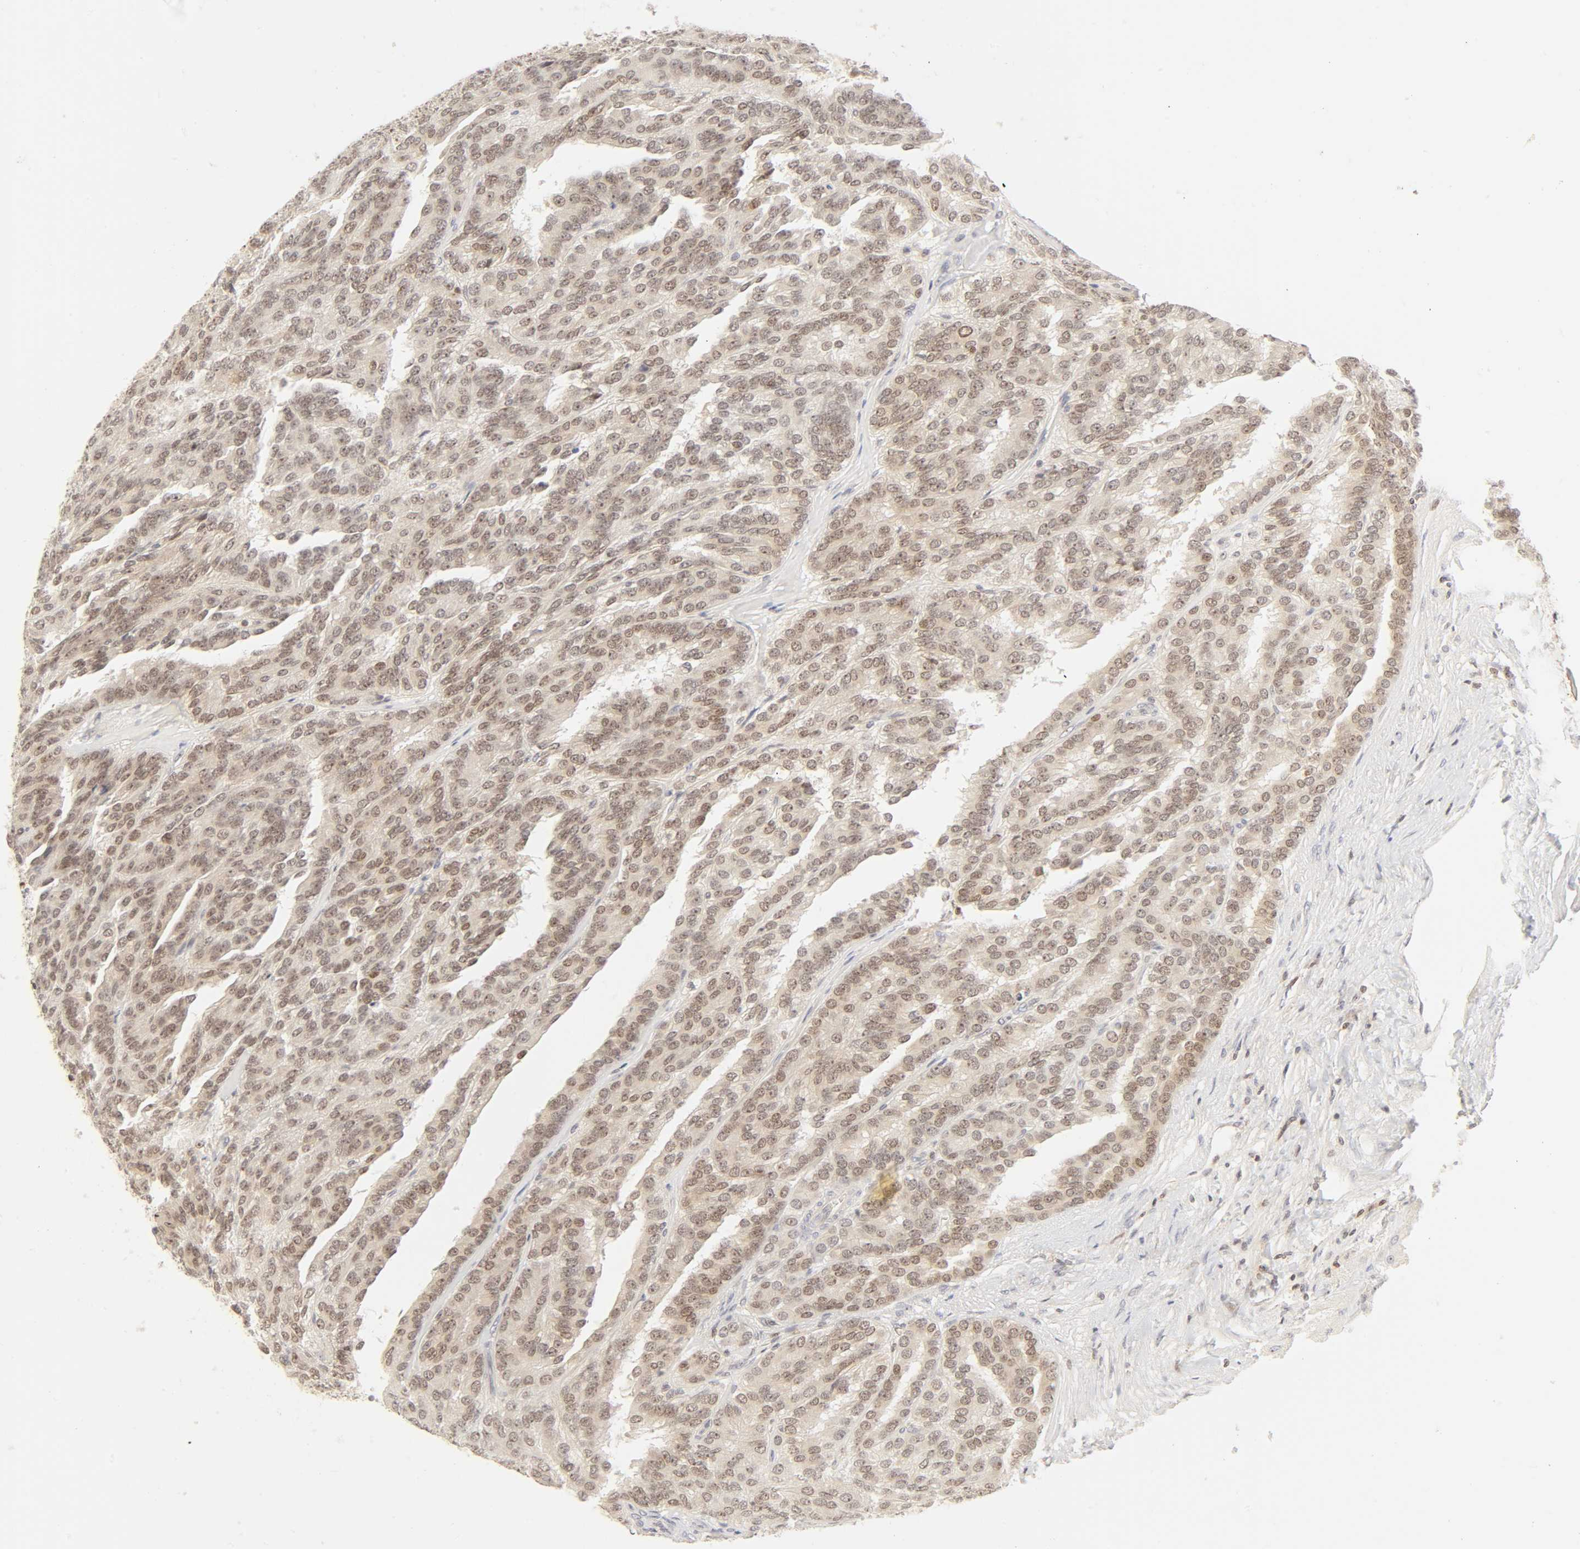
{"staining": {"intensity": "weak", "quantity": ">75%", "location": "cytoplasmic/membranous,nuclear"}, "tissue": "renal cancer", "cell_type": "Tumor cells", "image_type": "cancer", "snomed": [{"axis": "morphology", "description": "Adenocarcinoma, NOS"}, {"axis": "topography", "description": "Kidney"}], "caption": "The histopathology image reveals a brown stain indicating the presence of a protein in the cytoplasmic/membranous and nuclear of tumor cells in renal adenocarcinoma. Using DAB (brown) and hematoxylin (blue) stains, captured at high magnification using brightfield microscopy.", "gene": "KIF2A", "patient": {"sex": "male", "age": 46}}